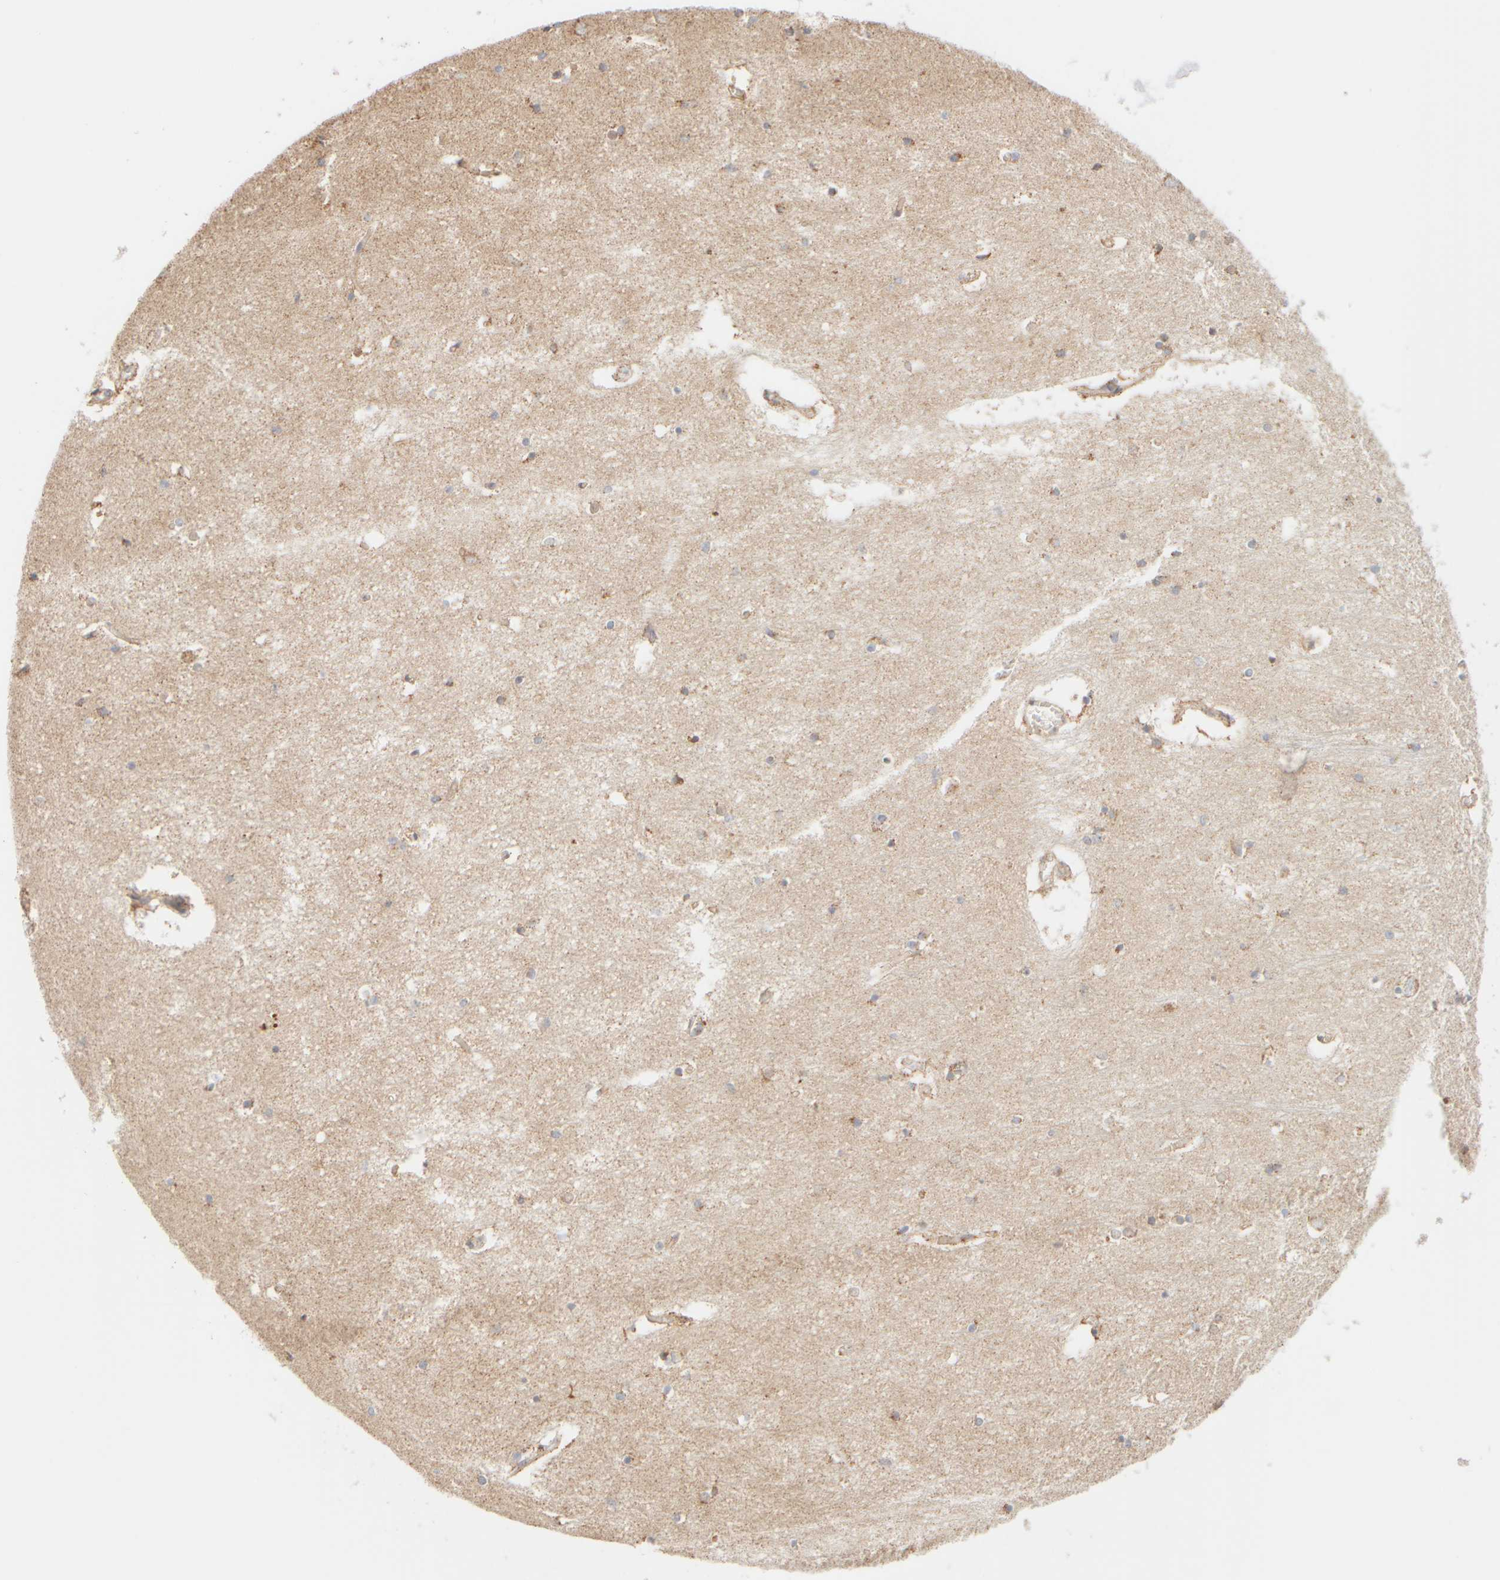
{"staining": {"intensity": "moderate", "quantity": "<25%", "location": "cytoplasmic/membranous"}, "tissue": "hippocampus", "cell_type": "Glial cells", "image_type": "normal", "snomed": [{"axis": "morphology", "description": "Normal tissue, NOS"}, {"axis": "topography", "description": "Hippocampus"}], "caption": "Benign hippocampus exhibits moderate cytoplasmic/membranous expression in approximately <25% of glial cells.", "gene": "APBB2", "patient": {"sex": "male", "age": 70}}